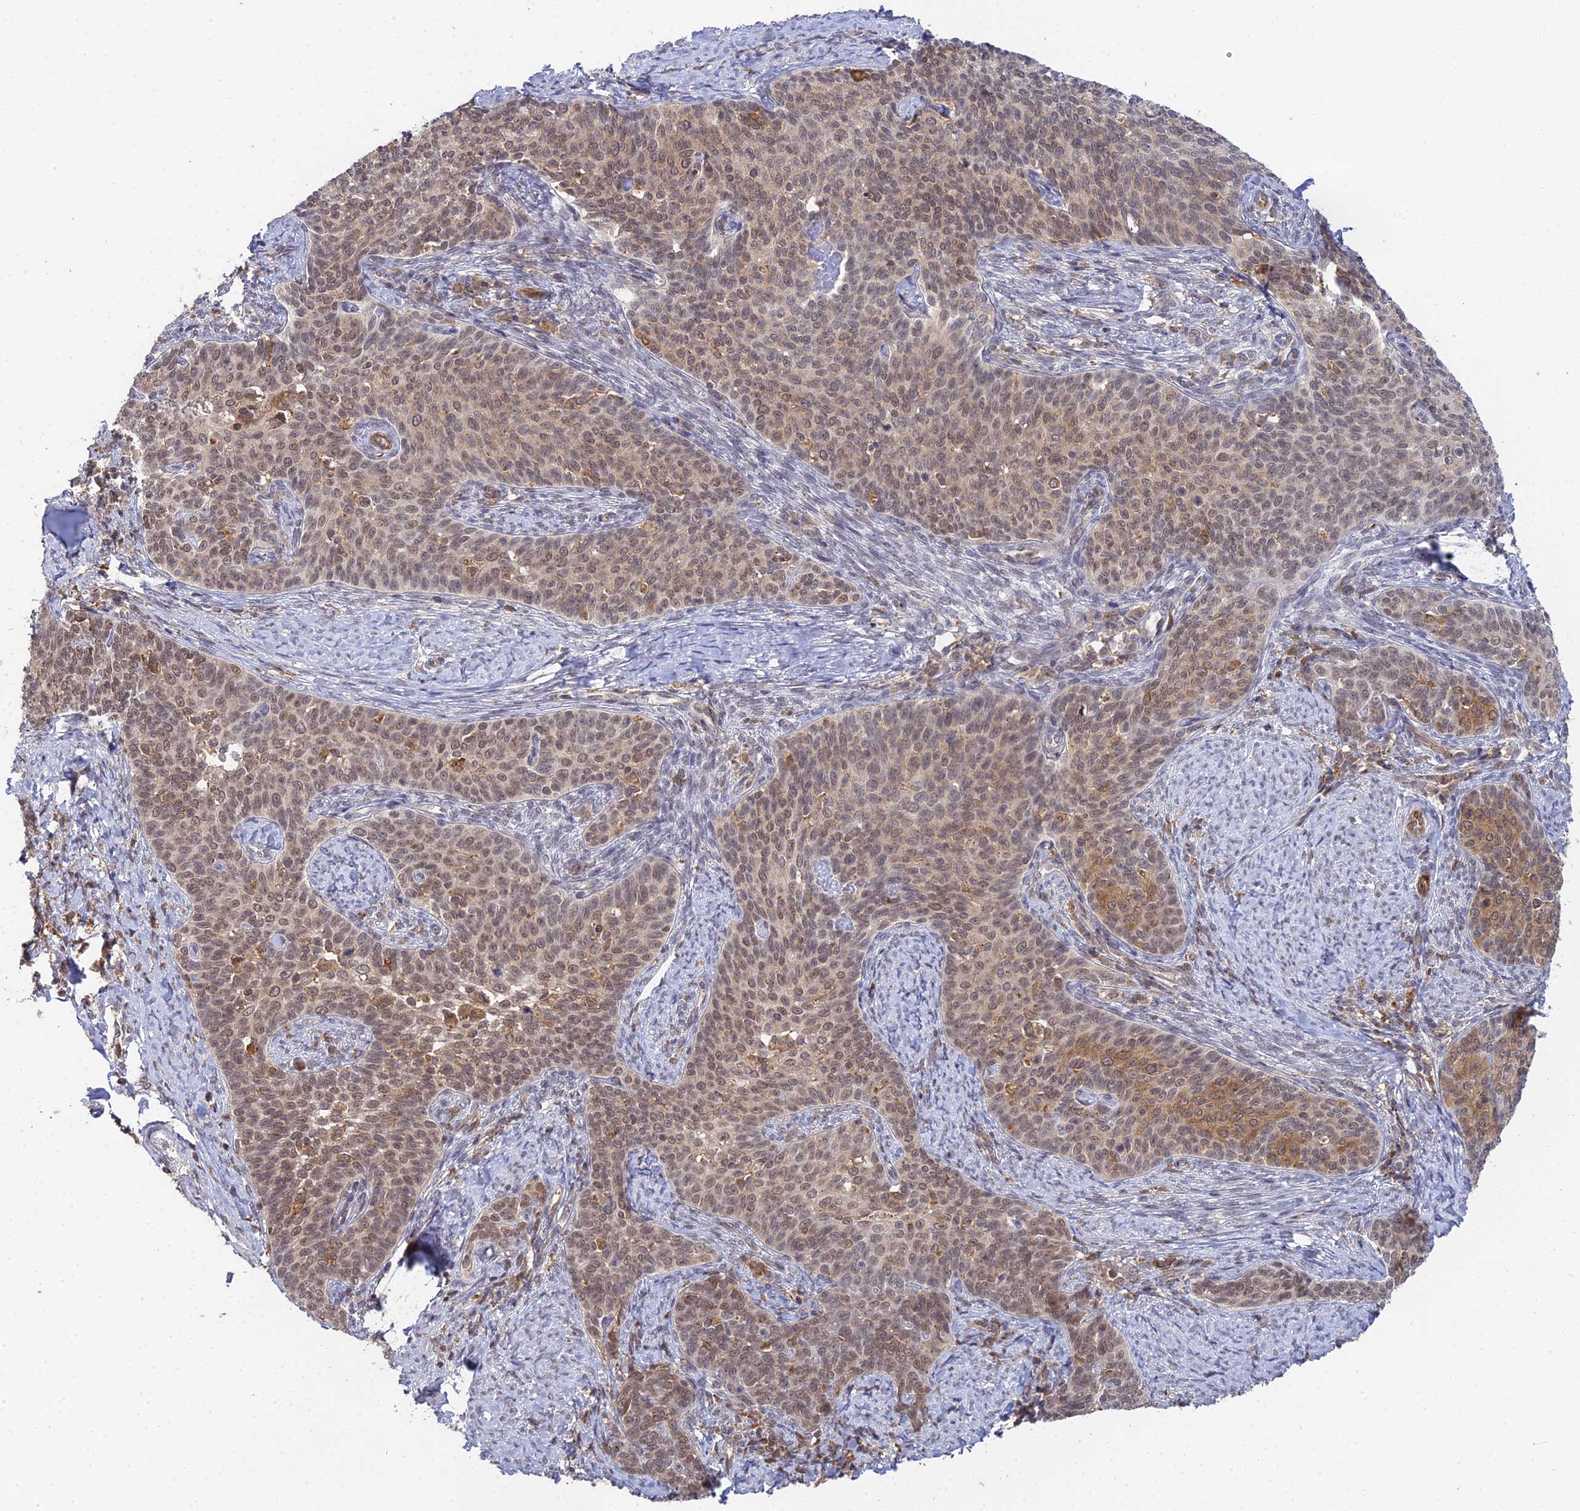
{"staining": {"intensity": "moderate", "quantity": ">75%", "location": "cytoplasmic/membranous,nuclear"}, "tissue": "cervical cancer", "cell_type": "Tumor cells", "image_type": "cancer", "snomed": [{"axis": "morphology", "description": "Squamous cell carcinoma, NOS"}, {"axis": "topography", "description": "Cervix"}], "caption": "IHC photomicrograph of neoplastic tissue: squamous cell carcinoma (cervical) stained using immunohistochemistry exhibits medium levels of moderate protein expression localized specifically in the cytoplasmic/membranous and nuclear of tumor cells, appearing as a cytoplasmic/membranous and nuclear brown color.", "gene": "TPRX1", "patient": {"sex": "female", "age": 39}}